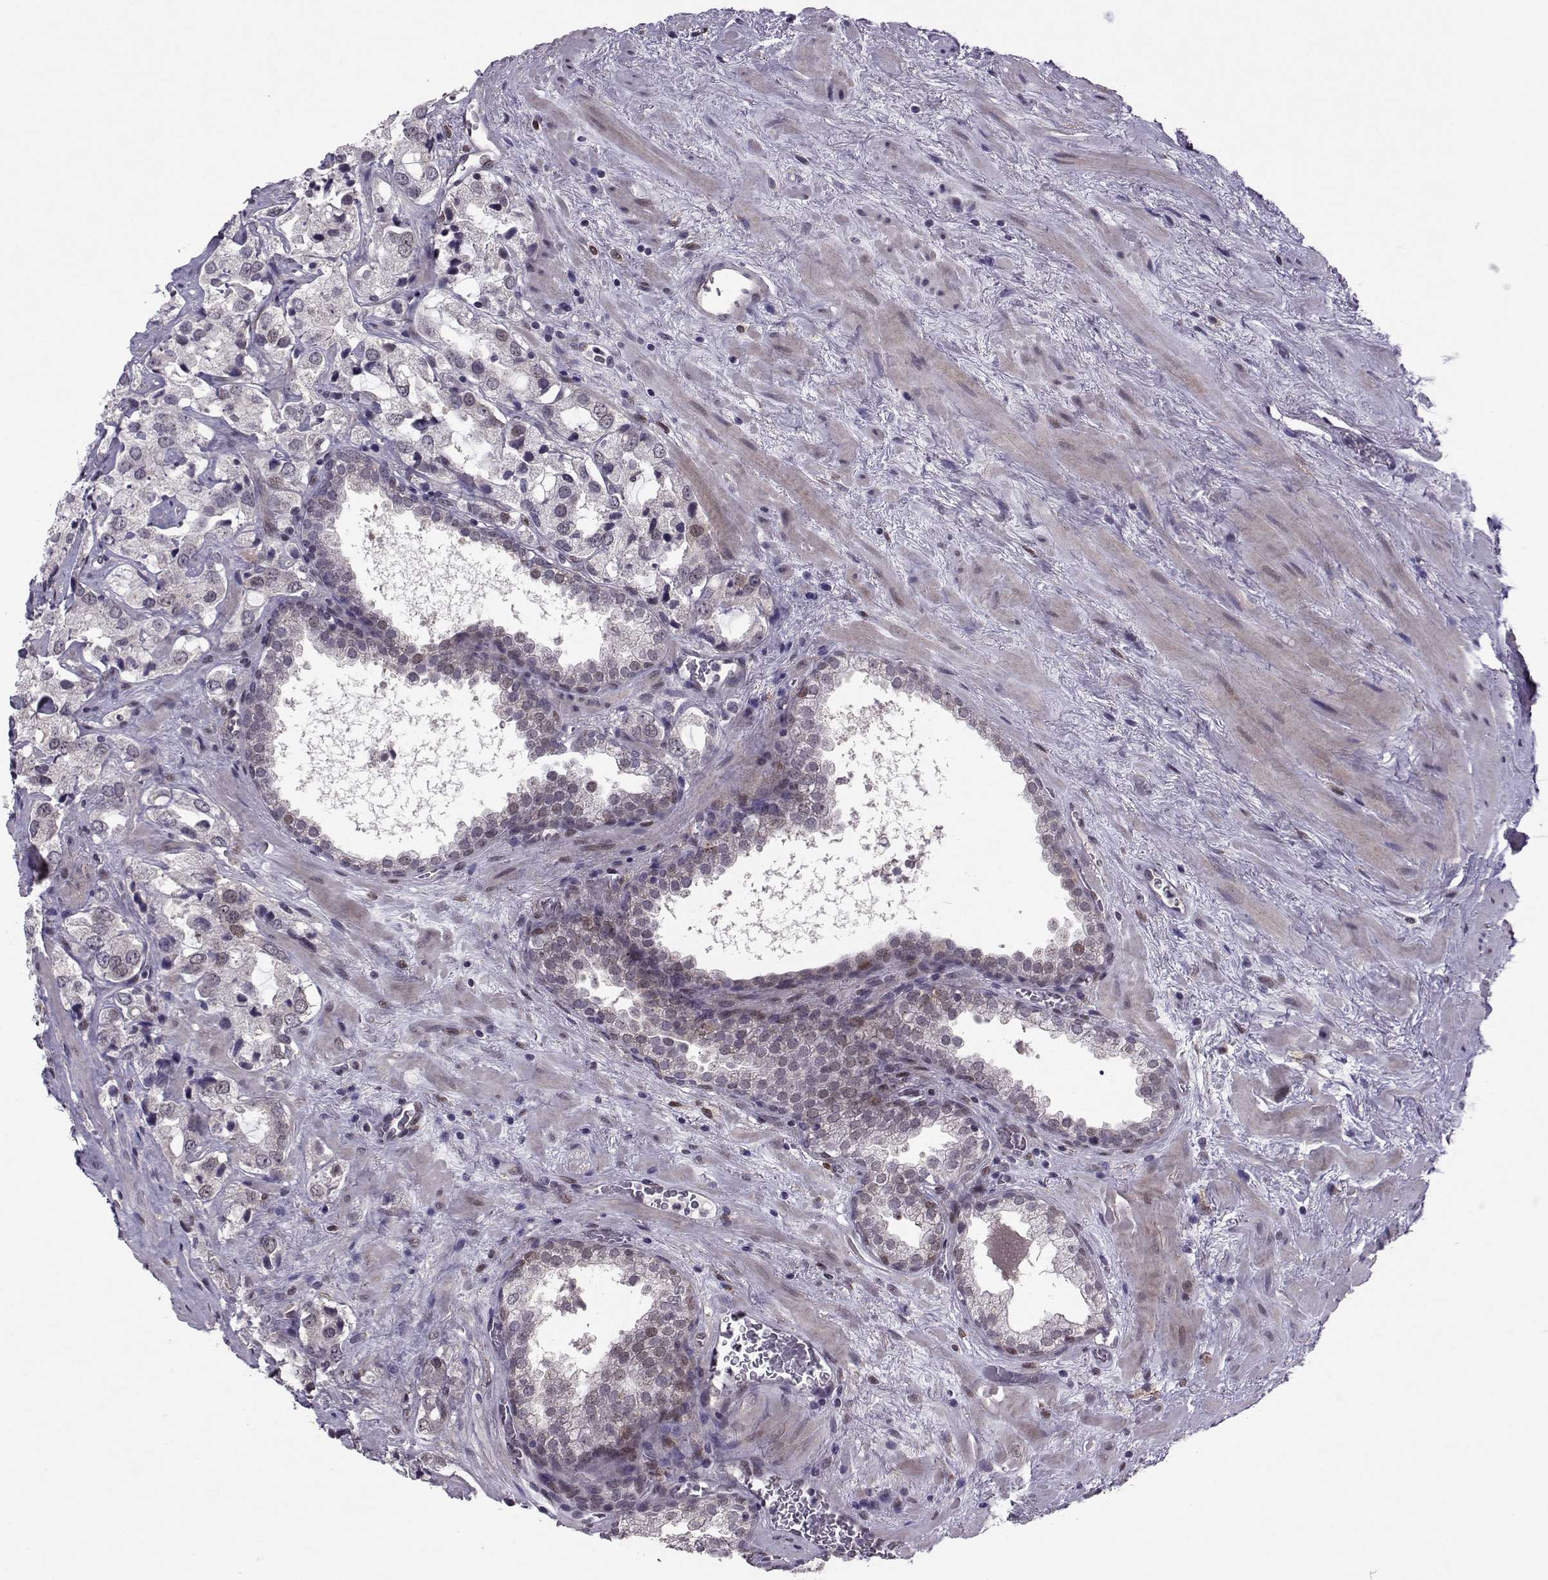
{"staining": {"intensity": "negative", "quantity": "none", "location": "none"}, "tissue": "prostate cancer", "cell_type": "Tumor cells", "image_type": "cancer", "snomed": [{"axis": "morphology", "description": "Adenocarcinoma, NOS"}, {"axis": "topography", "description": "Prostate"}], "caption": "IHC micrograph of human prostate cancer stained for a protein (brown), which reveals no positivity in tumor cells. Nuclei are stained in blue.", "gene": "CDK4", "patient": {"sex": "male", "age": 66}}